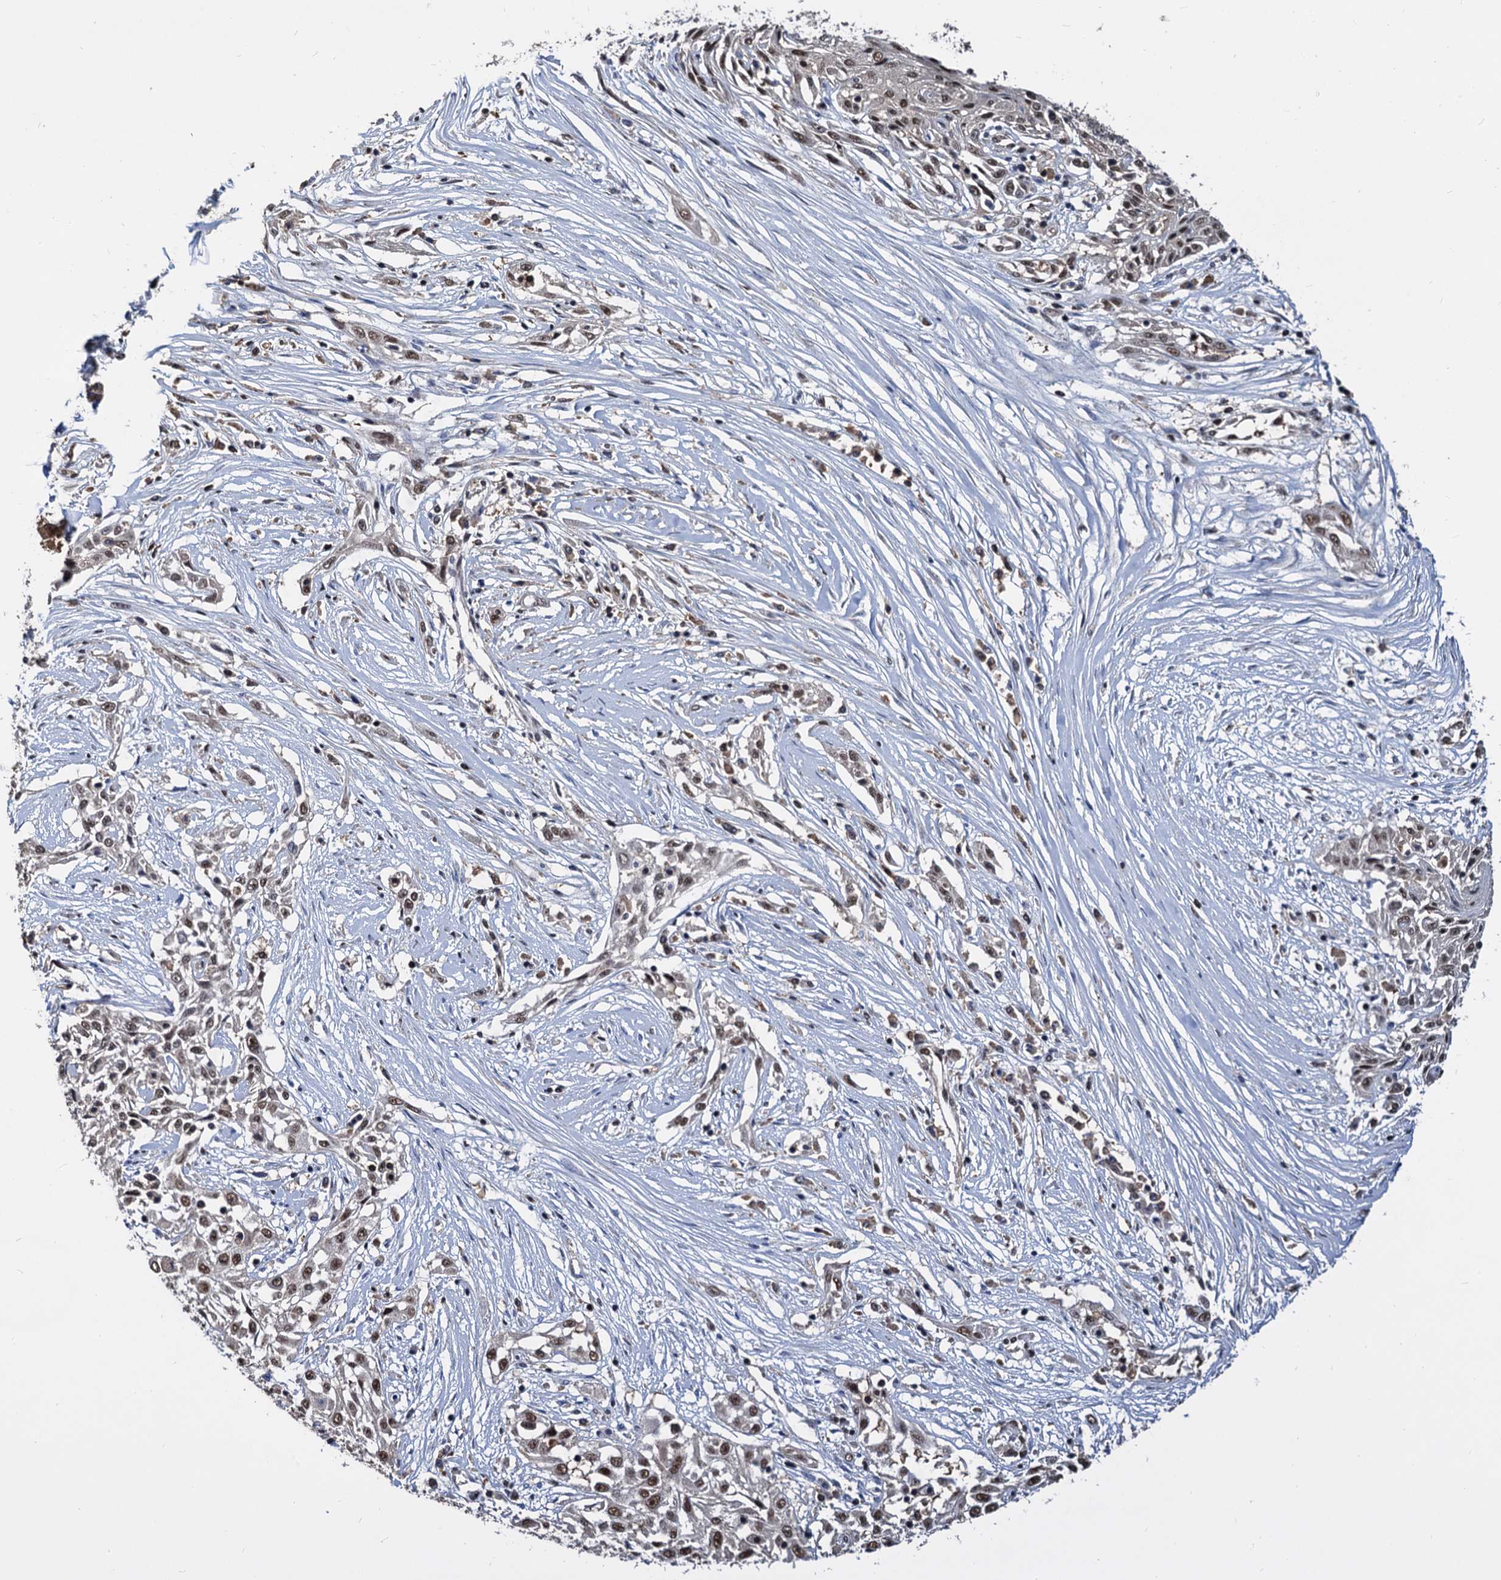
{"staining": {"intensity": "moderate", "quantity": ">75%", "location": "nuclear"}, "tissue": "skin cancer", "cell_type": "Tumor cells", "image_type": "cancer", "snomed": [{"axis": "morphology", "description": "Squamous cell carcinoma, NOS"}, {"axis": "morphology", "description": "Squamous cell carcinoma, metastatic, NOS"}, {"axis": "topography", "description": "Skin"}, {"axis": "topography", "description": "Lymph node"}], "caption": "The photomicrograph shows staining of skin squamous cell carcinoma, revealing moderate nuclear protein expression (brown color) within tumor cells.", "gene": "PSMD4", "patient": {"sex": "male", "age": 75}}